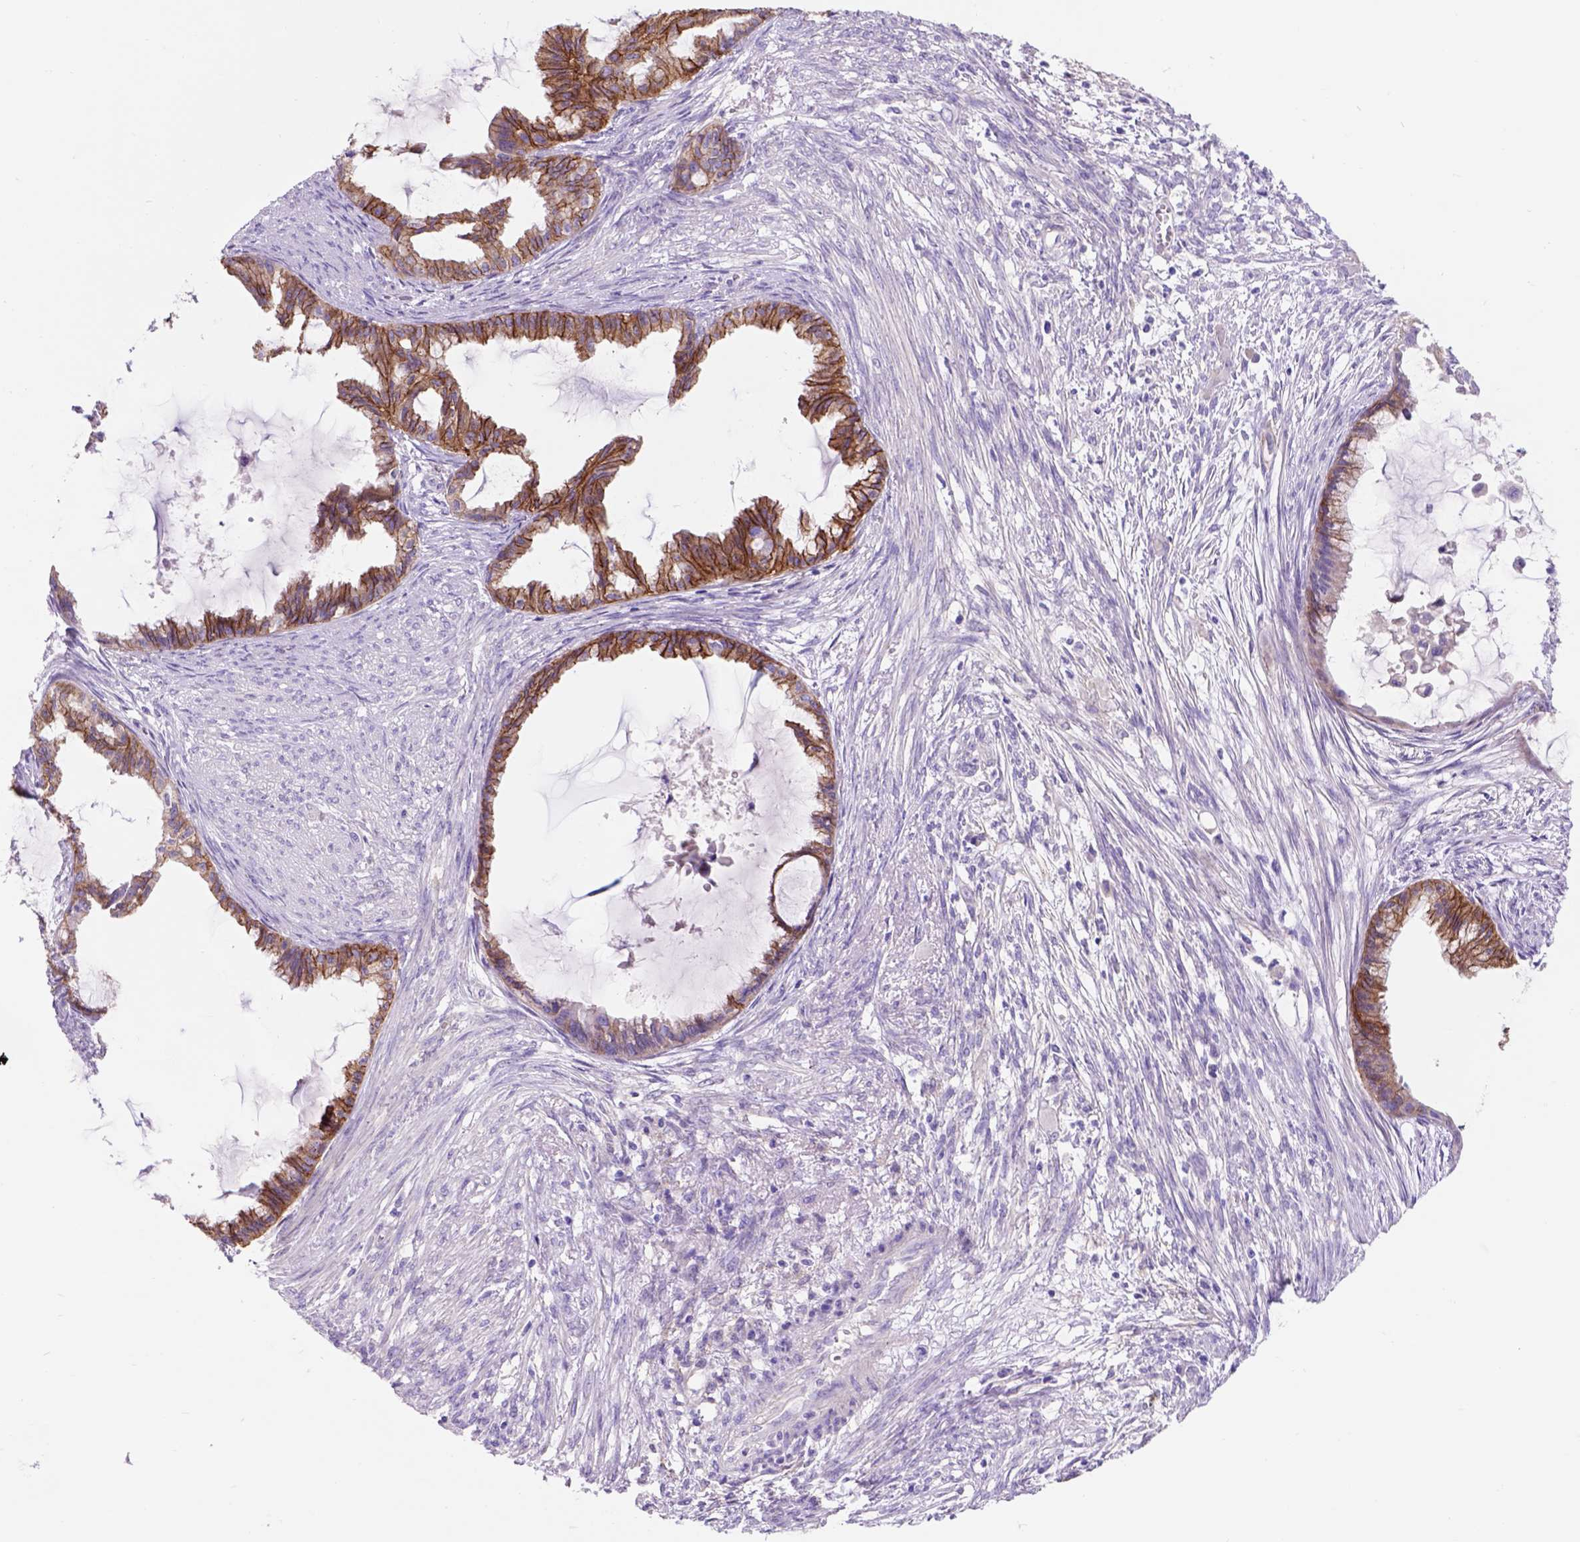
{"staining": {"intensity": "moderate", "quantity": ">75%", "location": "cytoplasmic/membranous"}, "tissue": "endometrial cancer", "cell_type": "Tumor cells", "image_type": "cancer", "snomed": [{"axis": "morphology", "description": "Adenocarcinoma, NOS"}, {"axis": "topography", "description": "Endometrium"}], "caption": "High-power microscopy captured an immunohistochemistry photomicrograph of endometrial cancer (adenocarcinoma), revealing moderate cytoplasmic/membranous positivity in approximately >75% of tumor cells. The staining was performed using DAB (3,3'-diaminobenzidine) to visualize the protein expression in brown, while the nuclei were stained in blue with hematoxylin (Magnification: 20x).", "gene": "EGFR", "patient": {"sex": "female", "age": 86}}